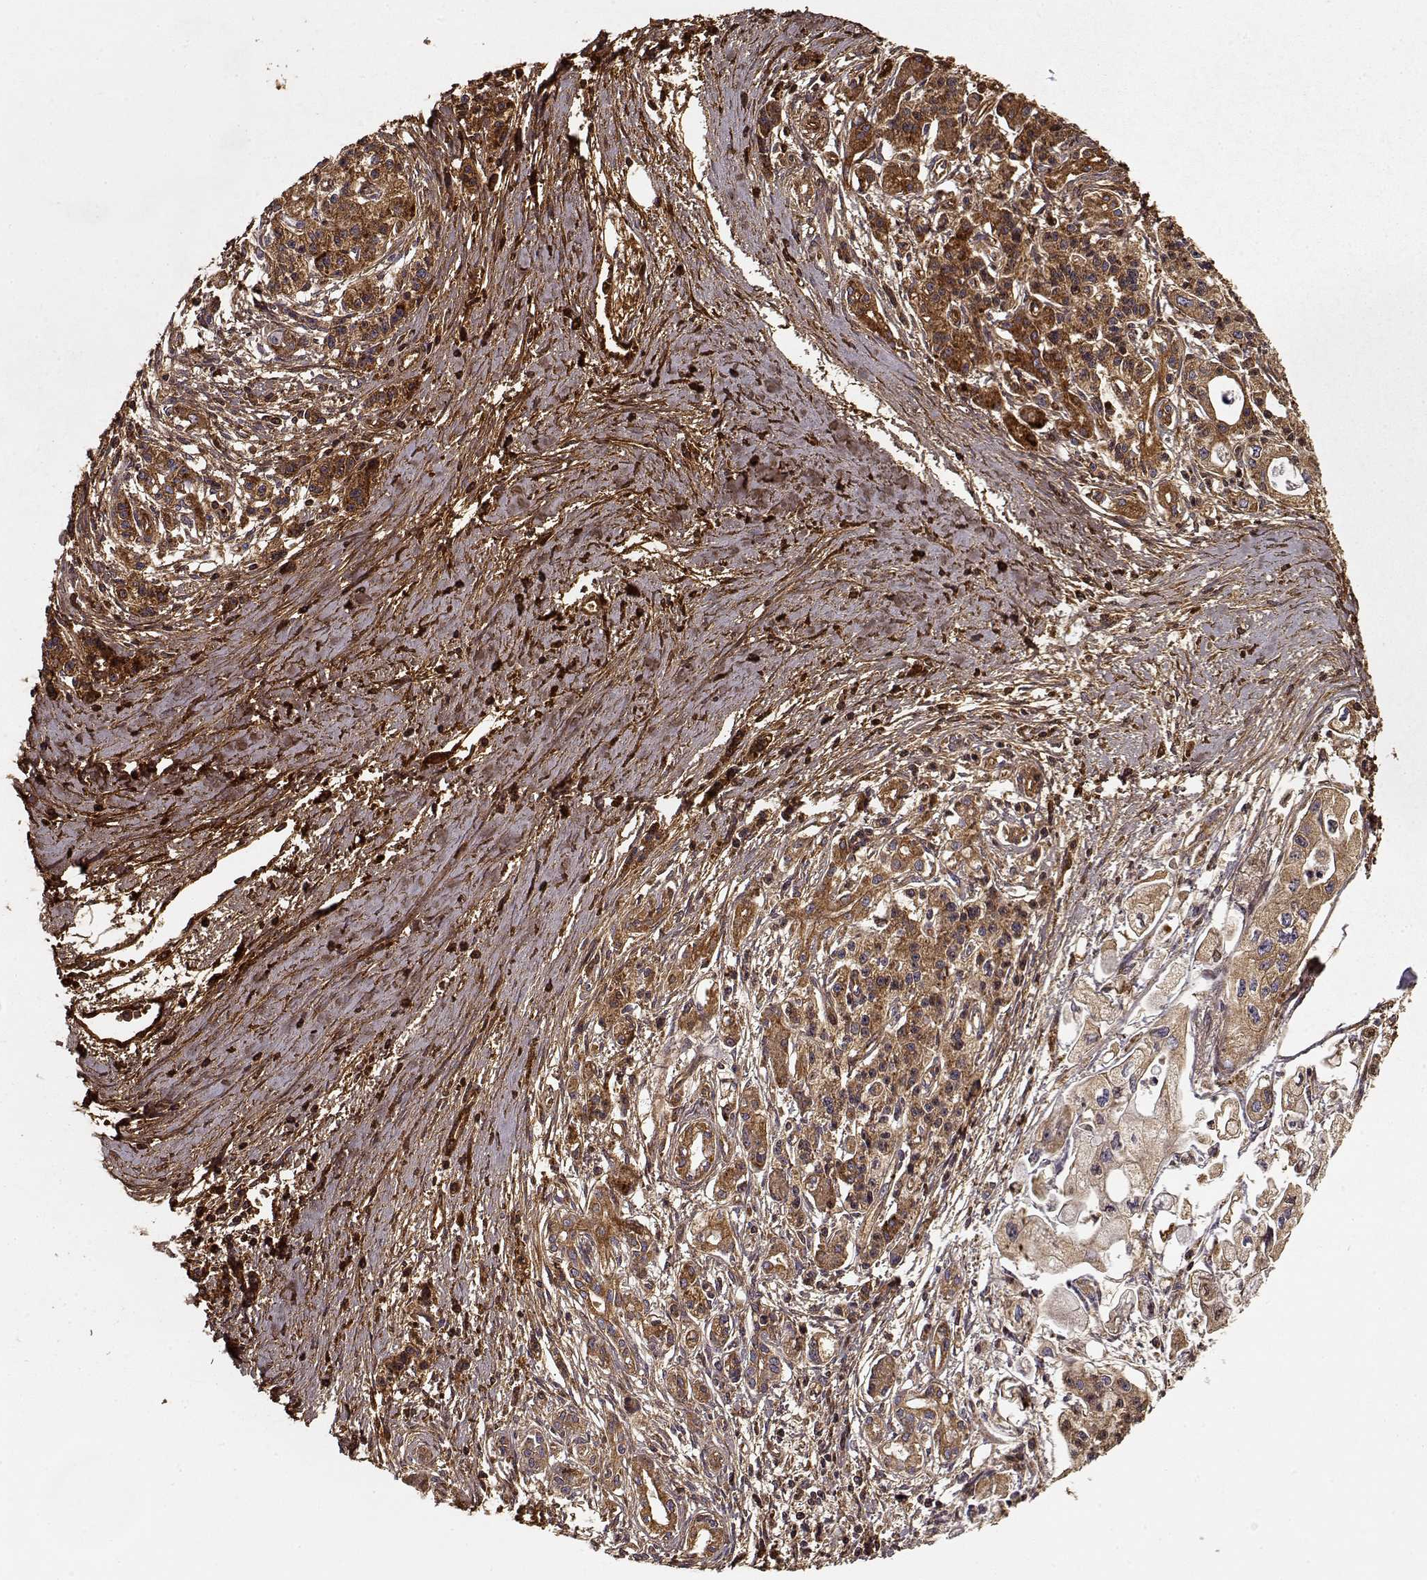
{"staining": {"intensity": "strong", "quantity": ">75%", "location": "cytoplasmic/membranous"}, "tissue": "pancreatic cancer", "cell_type": "Tumor cells", "image_type": "cancer", "snomed": [{"axis": "morphology", "description": "Adenocarcinoma, NOS"}, {"axis": "topography", "description": "Pancreas"}], "caption": "Protein expression analysis of pancreatic cancer (adenocarcinoma) exhibits strong cytoplasmic/membranous positivity in approximately >75% of tumor cells. Using DAB (brown) and hematoxylin (blue) stains, captured at high magnification using brightfield microscopy.", "gene": "LUM", "patient": {"sex": "male", "age": 70}}